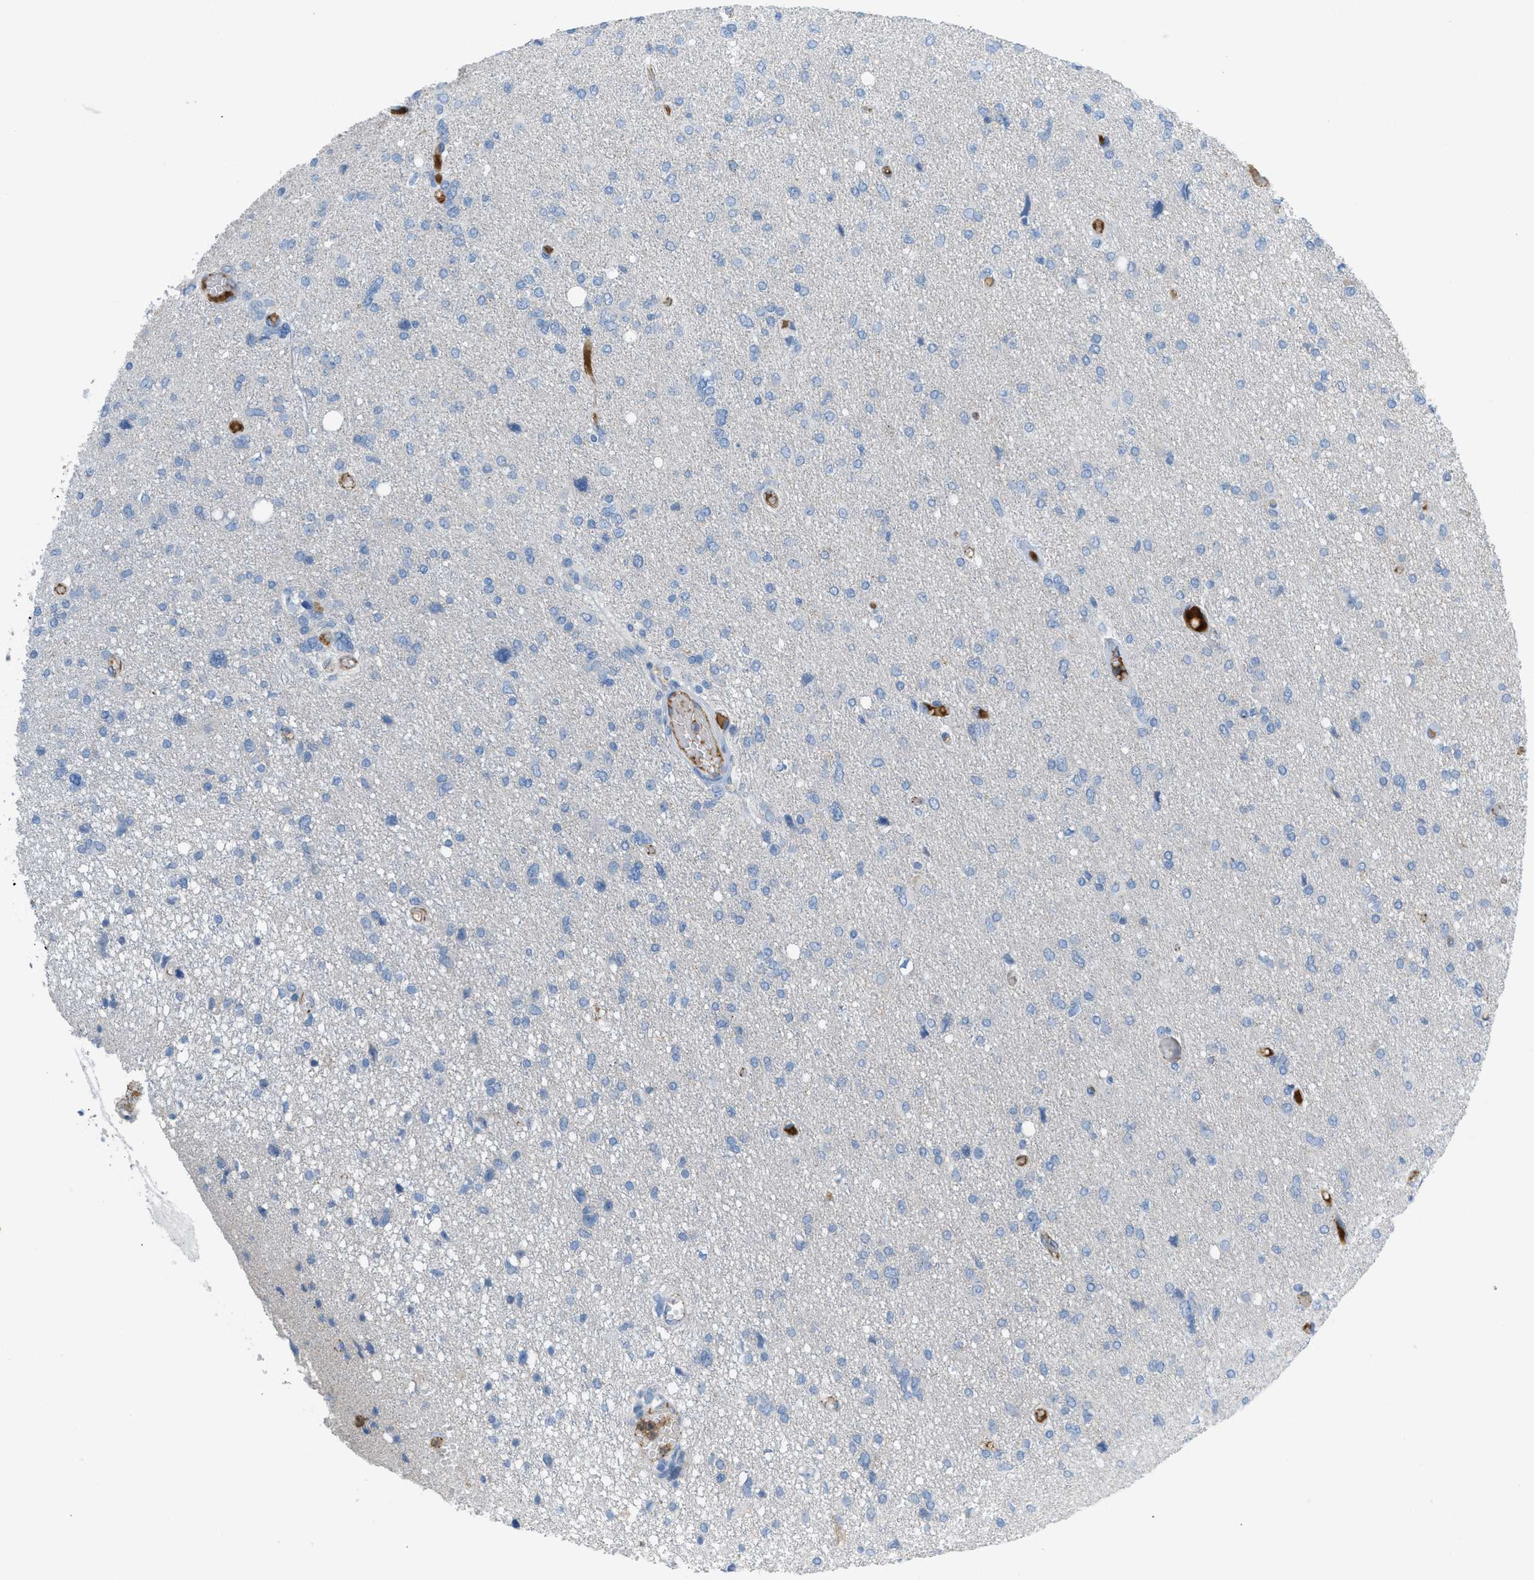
{"staining": {"intensity": "negative", "quantity": "none", "location": "none"}, "tissue": "glioma", "cell_type": "Tumor cells", "image_type": "cancer", "snomed": [{"axis": "morphology", "description": "Glioma, malignant, High grade"}, {"axis": "topography", "description": "Brain"}], "caption": "Human malignant glioma (high-grade) stained for a protein using immunohistochemistry shows no positivity in tumor cells.", "gene": "CRB3", "patient": {"sex": "female", "age": 59}}